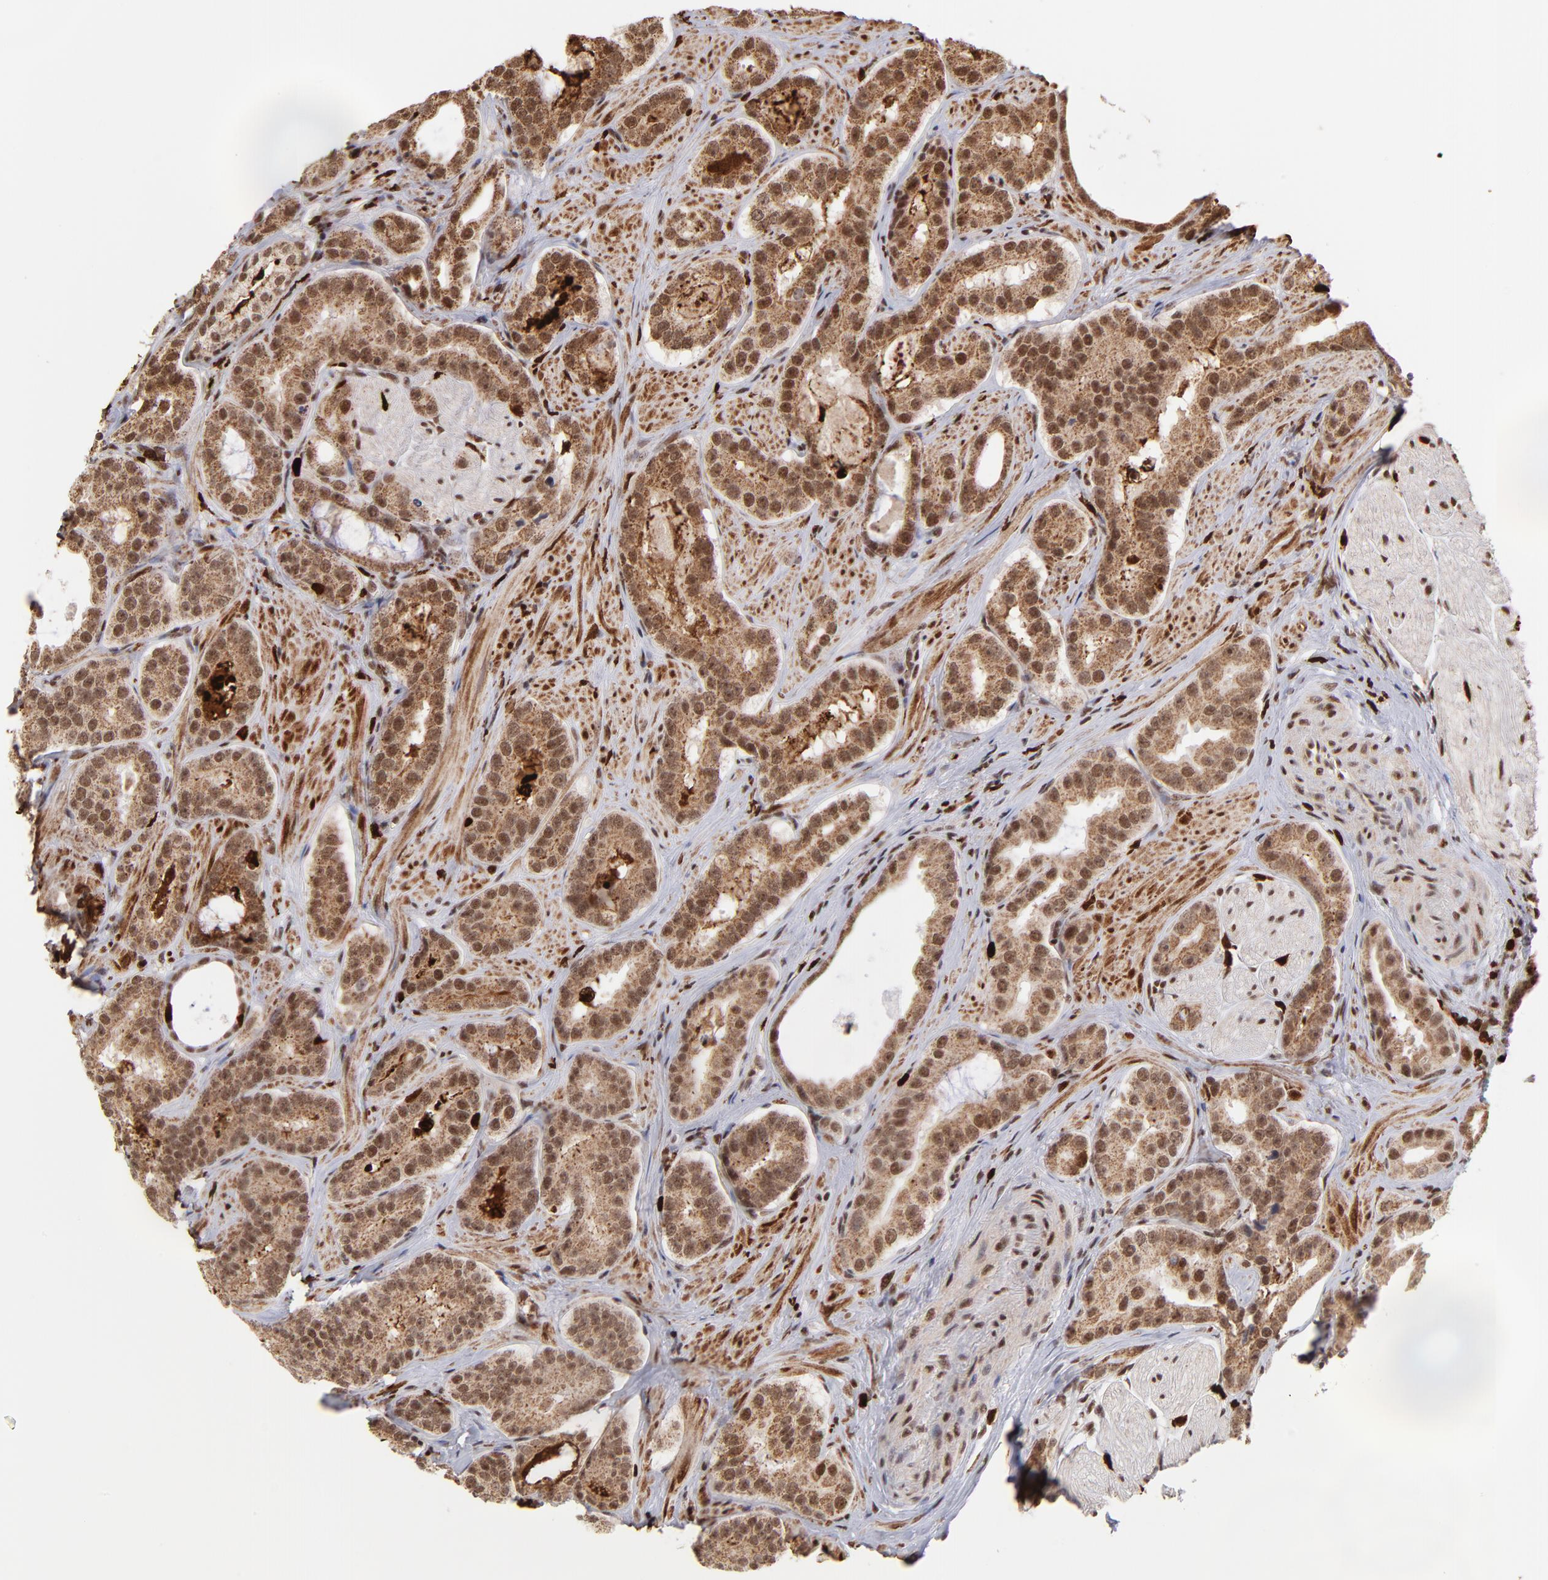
{"staining": {"intensity": "moderate", "quantity": ">75%", "location": "cytoplasmic/membranous,nuclear"}, "tissue": "prostate cancer", "cell_type": "Tumor cells", "image_type": "cancer", "snomed": [{"axis": "morphology", "description": "Adenocarcinoma, Low grade"}, {"axis": "topography", "description": "Prostate"}], "caption": "A high-resolution photomicrograph shows IHC staining of adenocarcinoma (low-grade) (prostate), which shows moderate cytoplasmic/membranous and nuclear staining in approximately >75% of tumor cells.", "gene": "ZFX", "patient": {"sex": "male", "age": 59}}